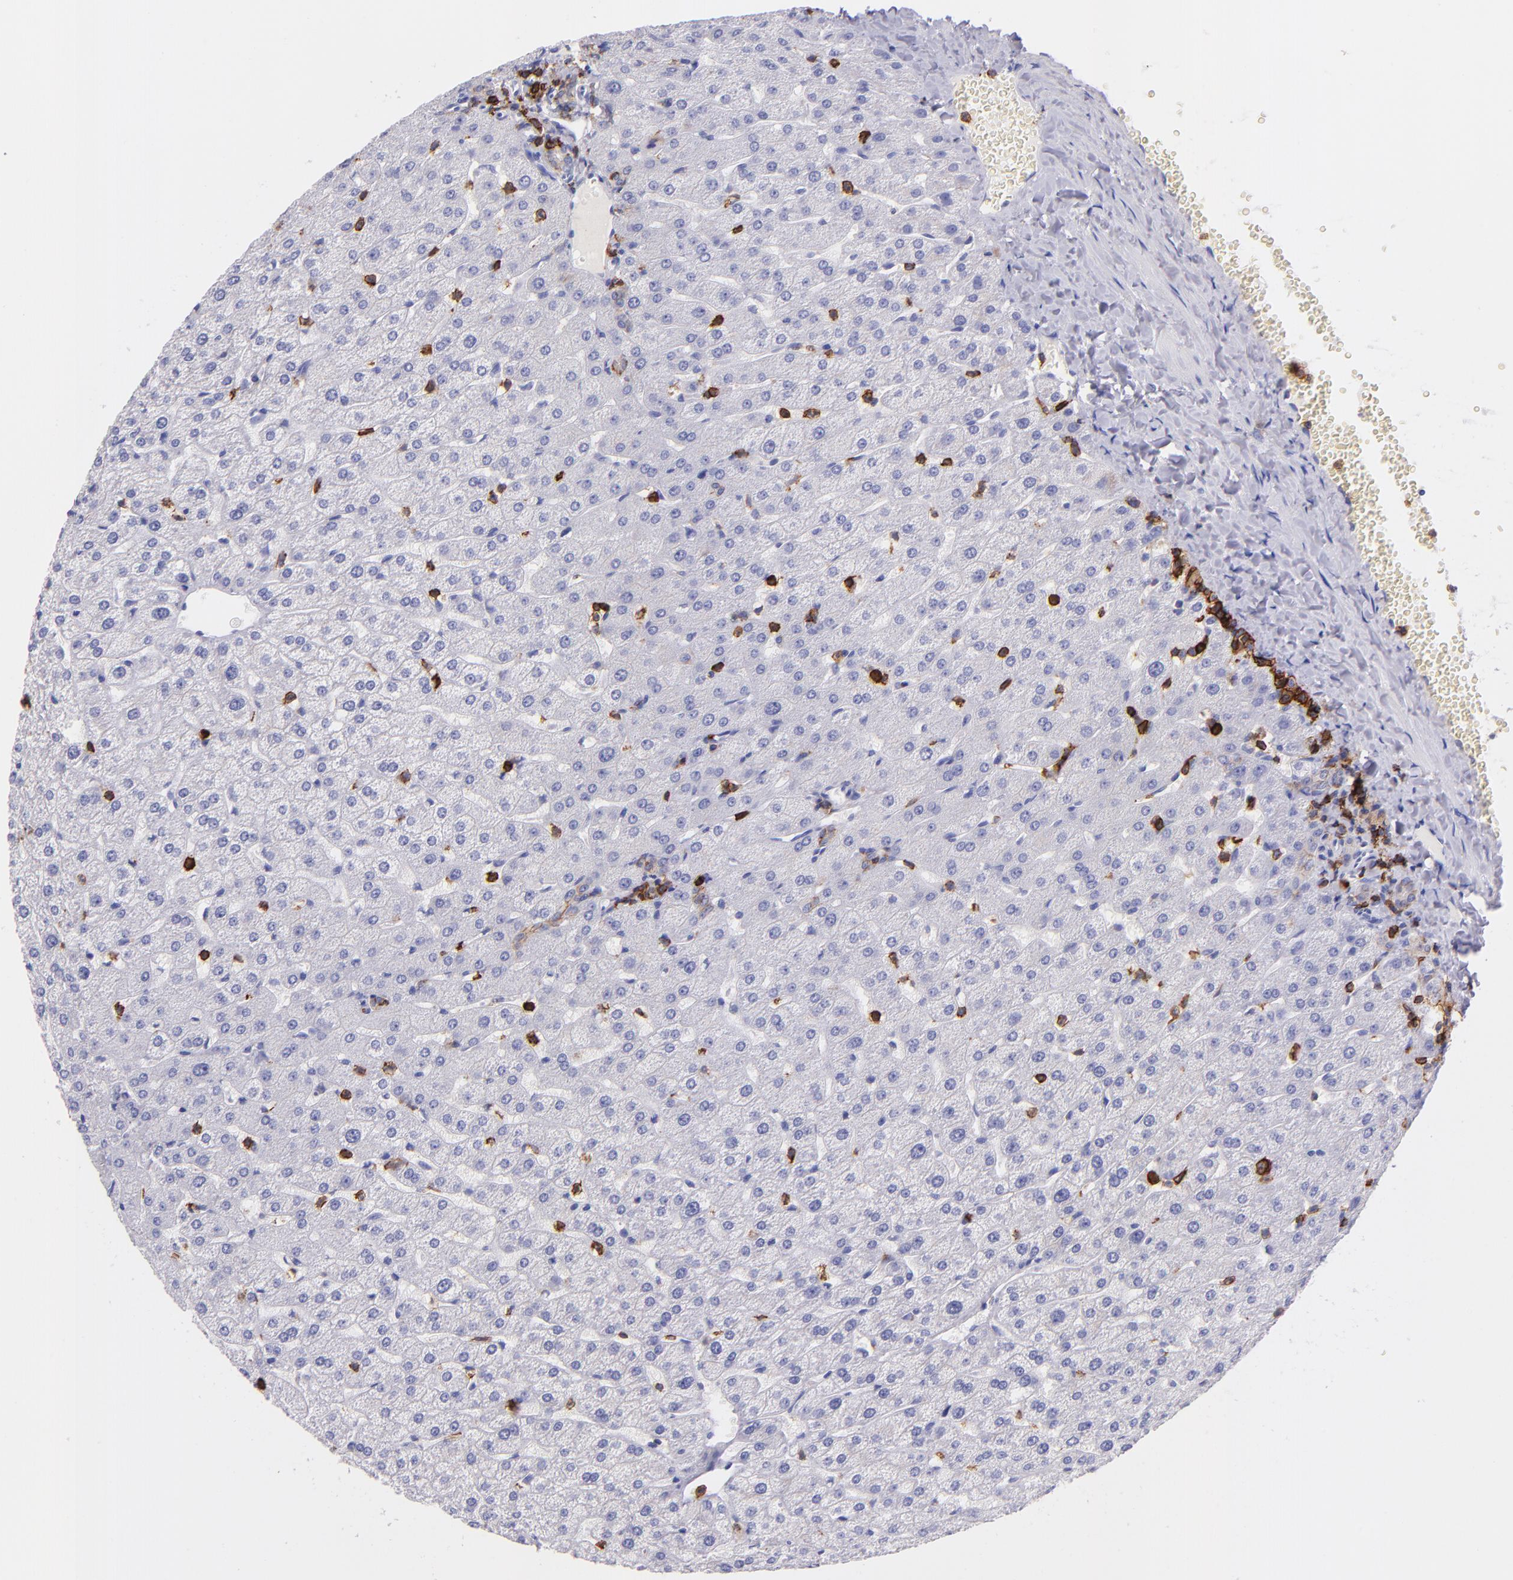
{"staining": {"intensity": "moderate", "quantity": ">75%", "location": "cytoplasmic/membranous"}, "tissue": "liver", "cell_type": "Cholangiocytes", "image_type": "normal", "snomed": [{"axis": "morphology", "description": "Normal tissue, NOS"}, {"axis": "morphology", "description": "Fibrosis, NOS"}, {"axis": "topography", "description": "Liver"}], "caption": "Protein analysis of benign liver demonstrates moderate cytoplasmic/membranous expression in approximately >75% of cholangiocytes. (Stains: DAB in brown, nuclei in blue, Microscopy: brightfield microscopy at high magnification).", "gene": "SPN", "patient": {"sex": "female", "age": 29}}